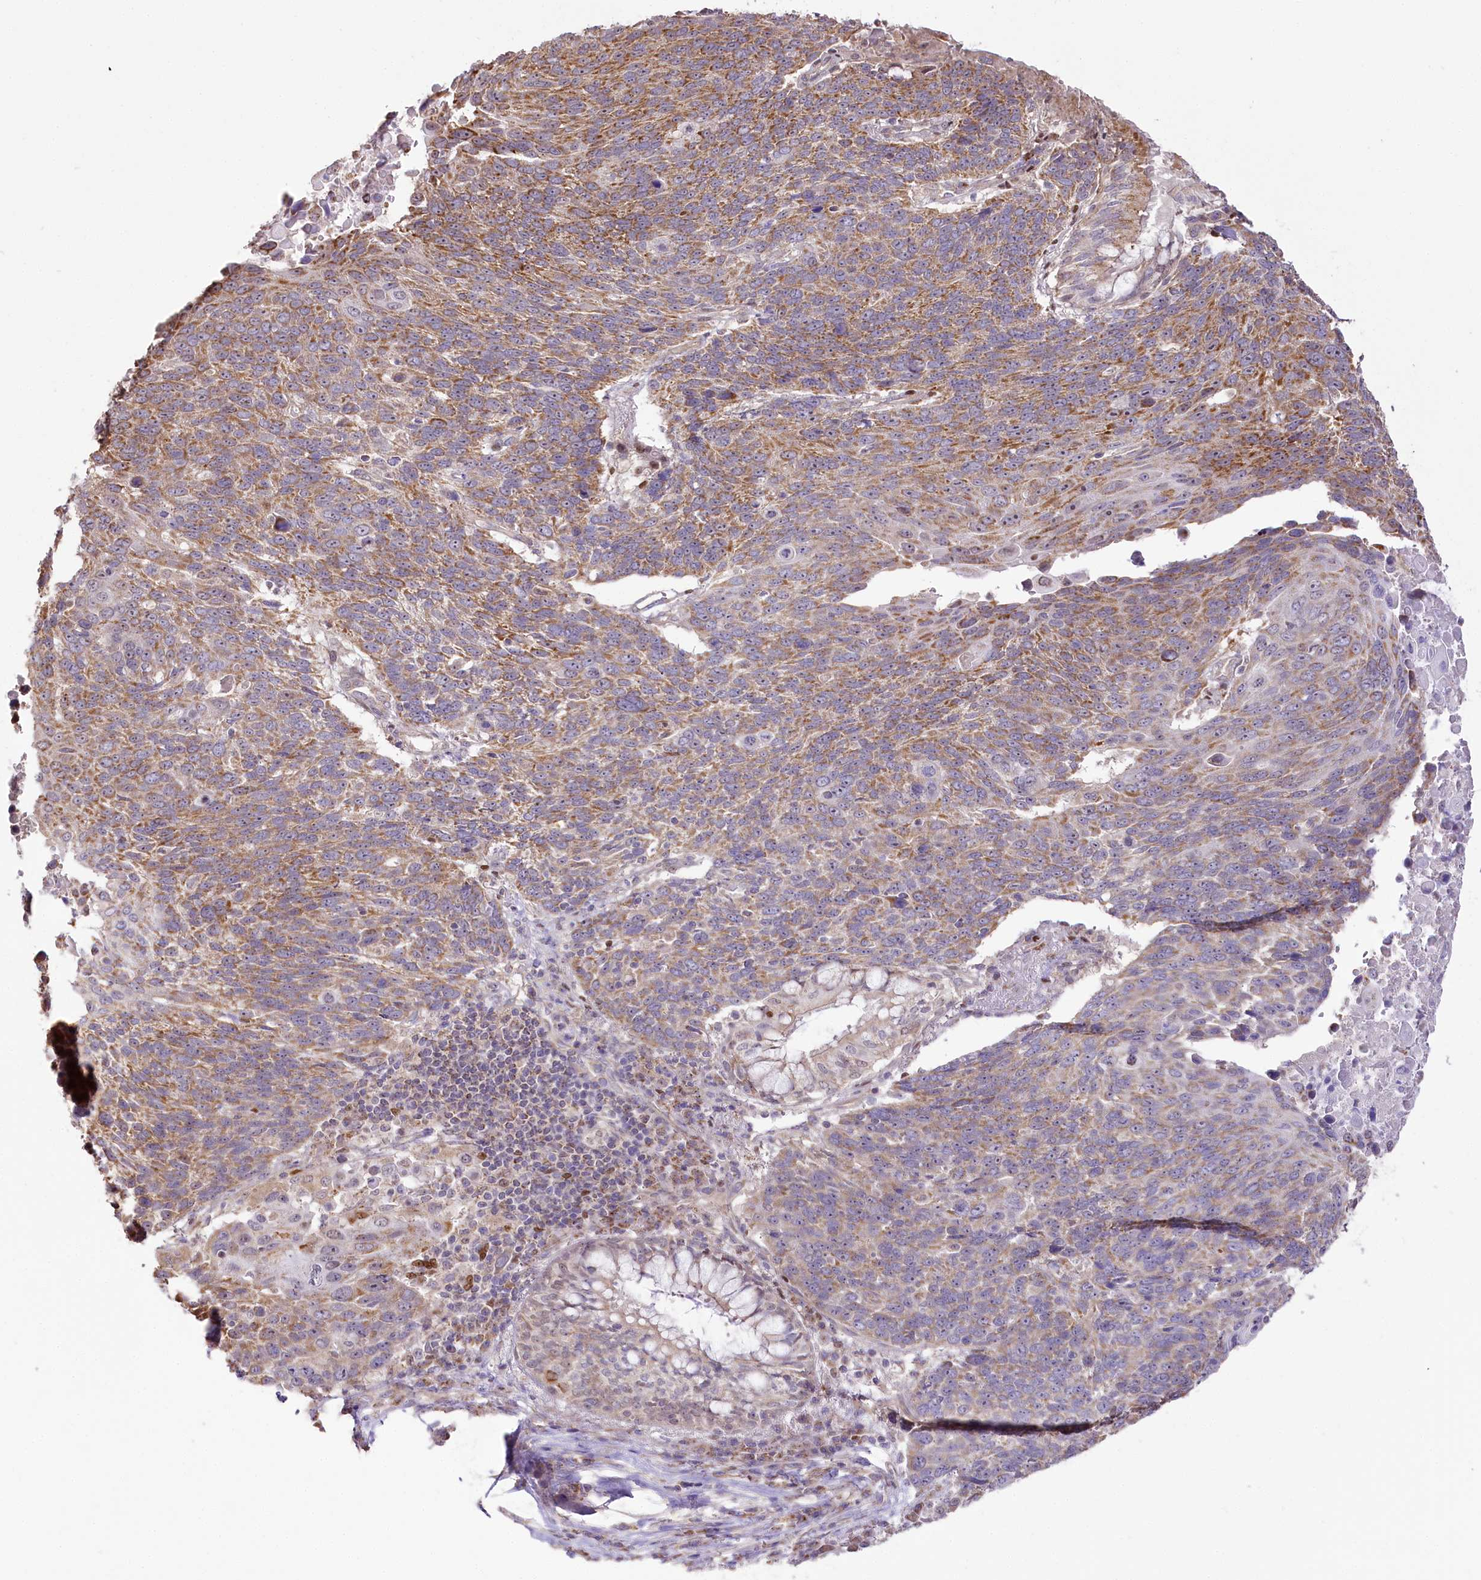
{"staining": {"intensity": "moderate", "quantity": ">75%", "location": "cytoplasmic/membranous"}, "tissue": "lung cancer", "cell_type": "Tumor cells", "image_type": "cancer", "snomed": [{"axis": "morphology", "description": "Squamous cell carcinoma, NOS"}, {"axis": "topography", "description": "Lung"}], "caption": "Protein analysis of lung cancer tissue reveals moderate cytoplasmic/membranous staining in about >75% of tumor cells.", "gene": "ZNF226", "patient": {"sex": "male", "age": 66}}